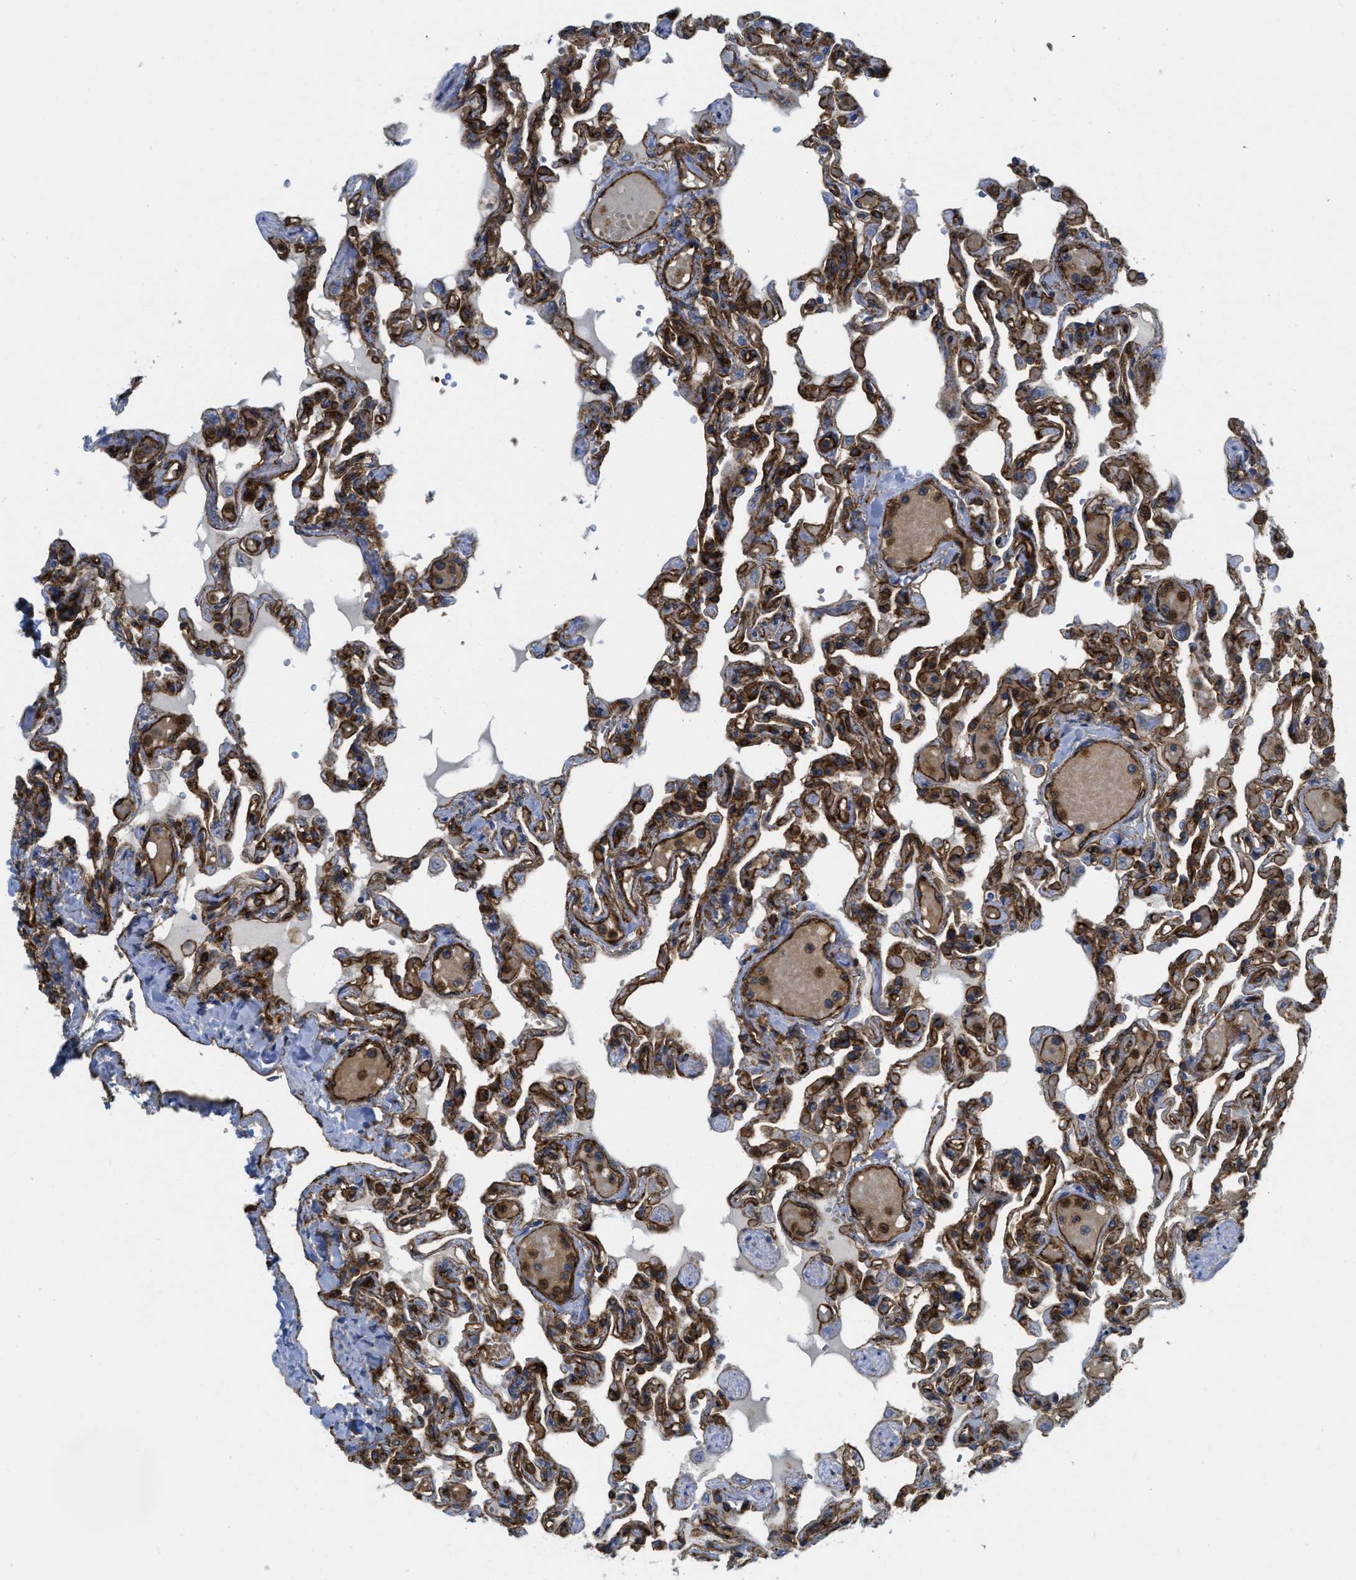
{"staining": {"intensity": "strong", "quantity": "25%-75%", "location": "cytoplasmic/membranous"}, "tissue": "lung", "cell_type": "Alveolar cells", "image_type": "normal", "snomed": [{"axis": "morphology", "description": "Normal tissue, NOS"}, {"axis": "topography", "description": "Lung"}], "caption": "Brown immunohistochemical staining in benign human lung displays strong cytoplasmic/membranous positivity in approximately 25%-75% of alveolar cells.", "gene": "HIP1", "patient": {"sex": "male", "age": 21}}